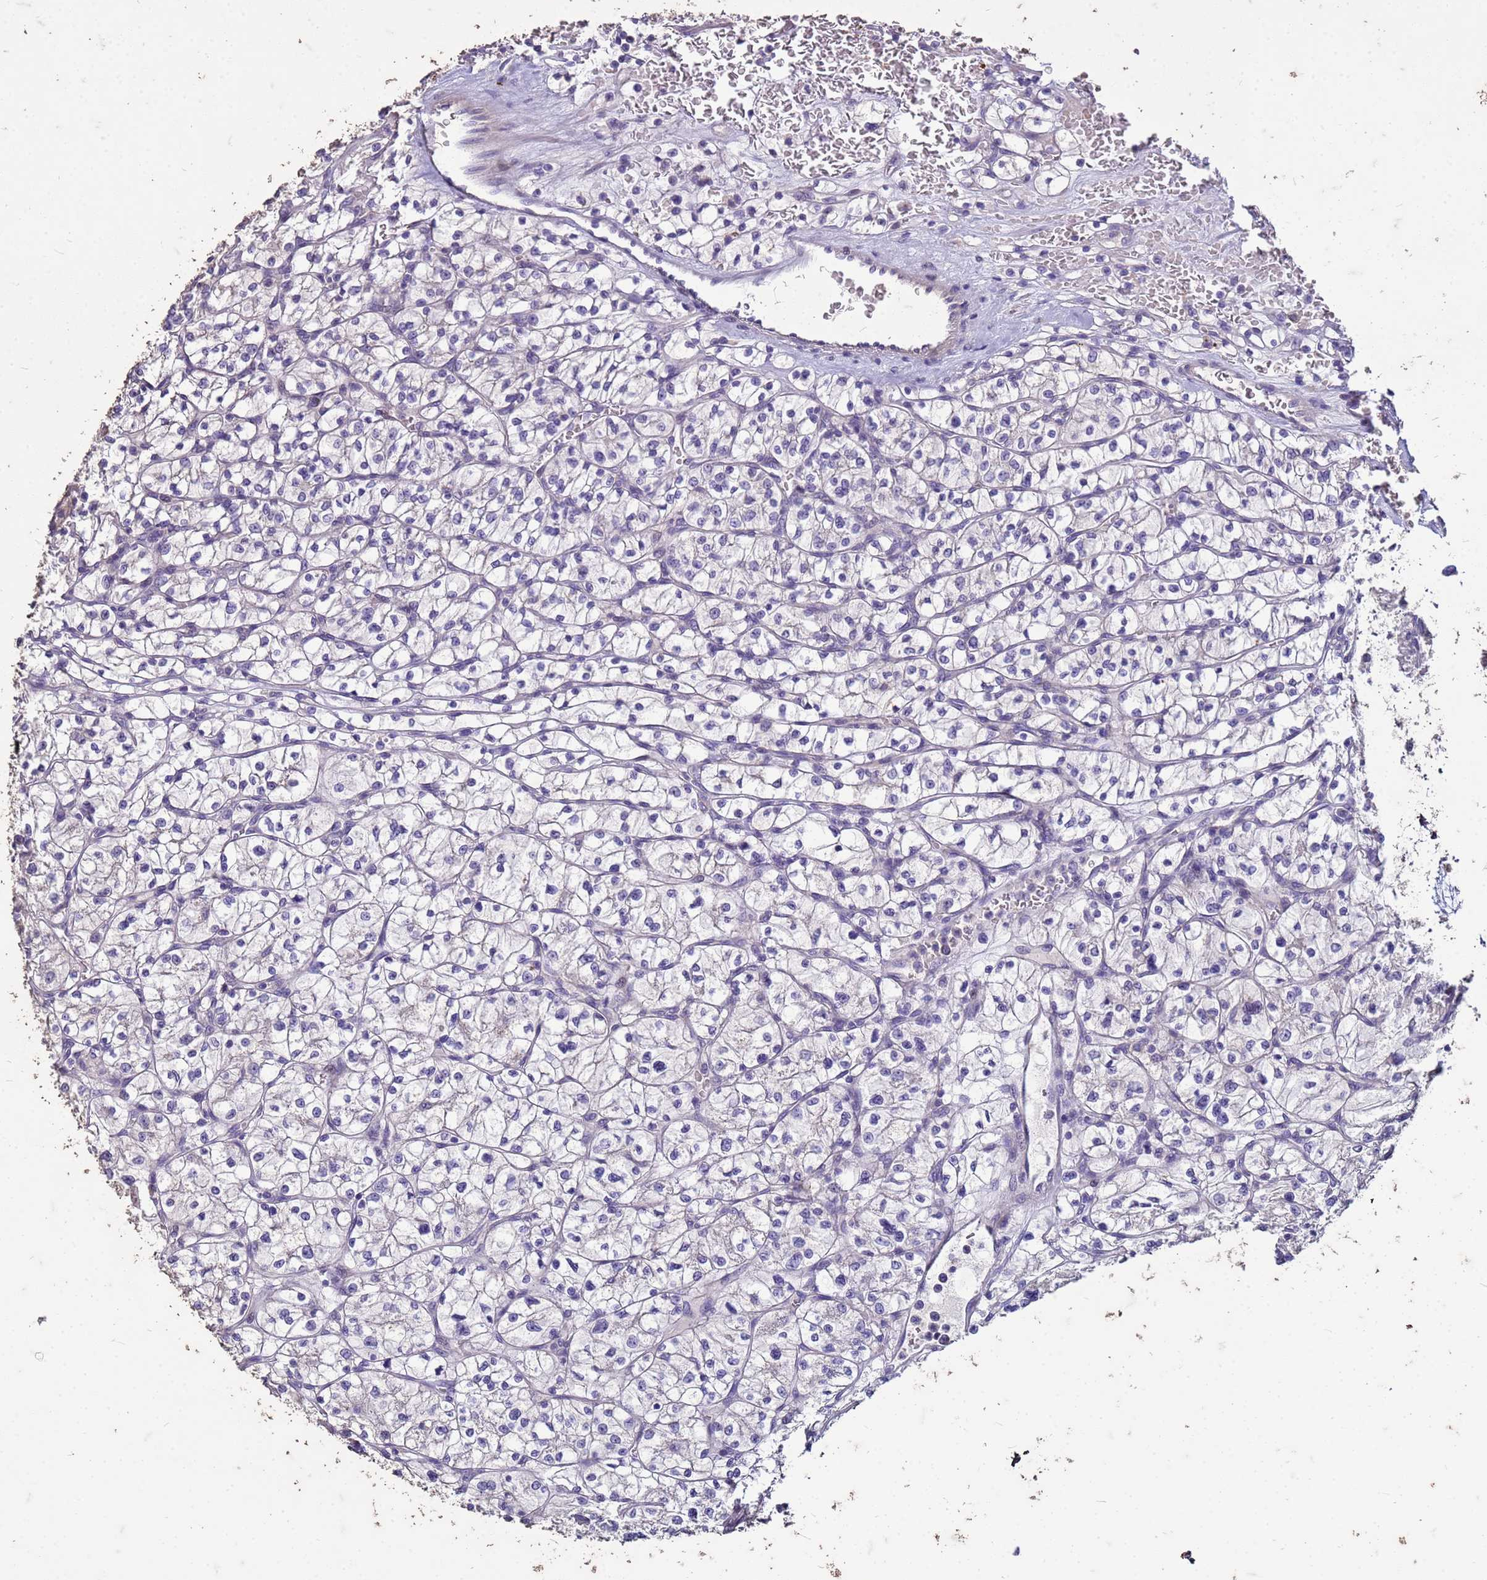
{"staining": {"intensity": "negative", "quantity": "none", "location": "none"}, "tissue": "renal cancer", "cell_type": "Tumor cells", "image_type": "cancer", "snomed": [{"axis": "morphology", "description": "Adenocarcinoma, NOS"}, {"axis": "topography", "description": "Kidney"}], "caption": "Immunohistochemistry (IHC) micrograph of human renal cancer stained for a protein (brown), which exhibits no expression in tumor cells. Nuclei are stained in blue.", "gene": "FAM184B", "patient": {"sex": "female", "age": 64}}